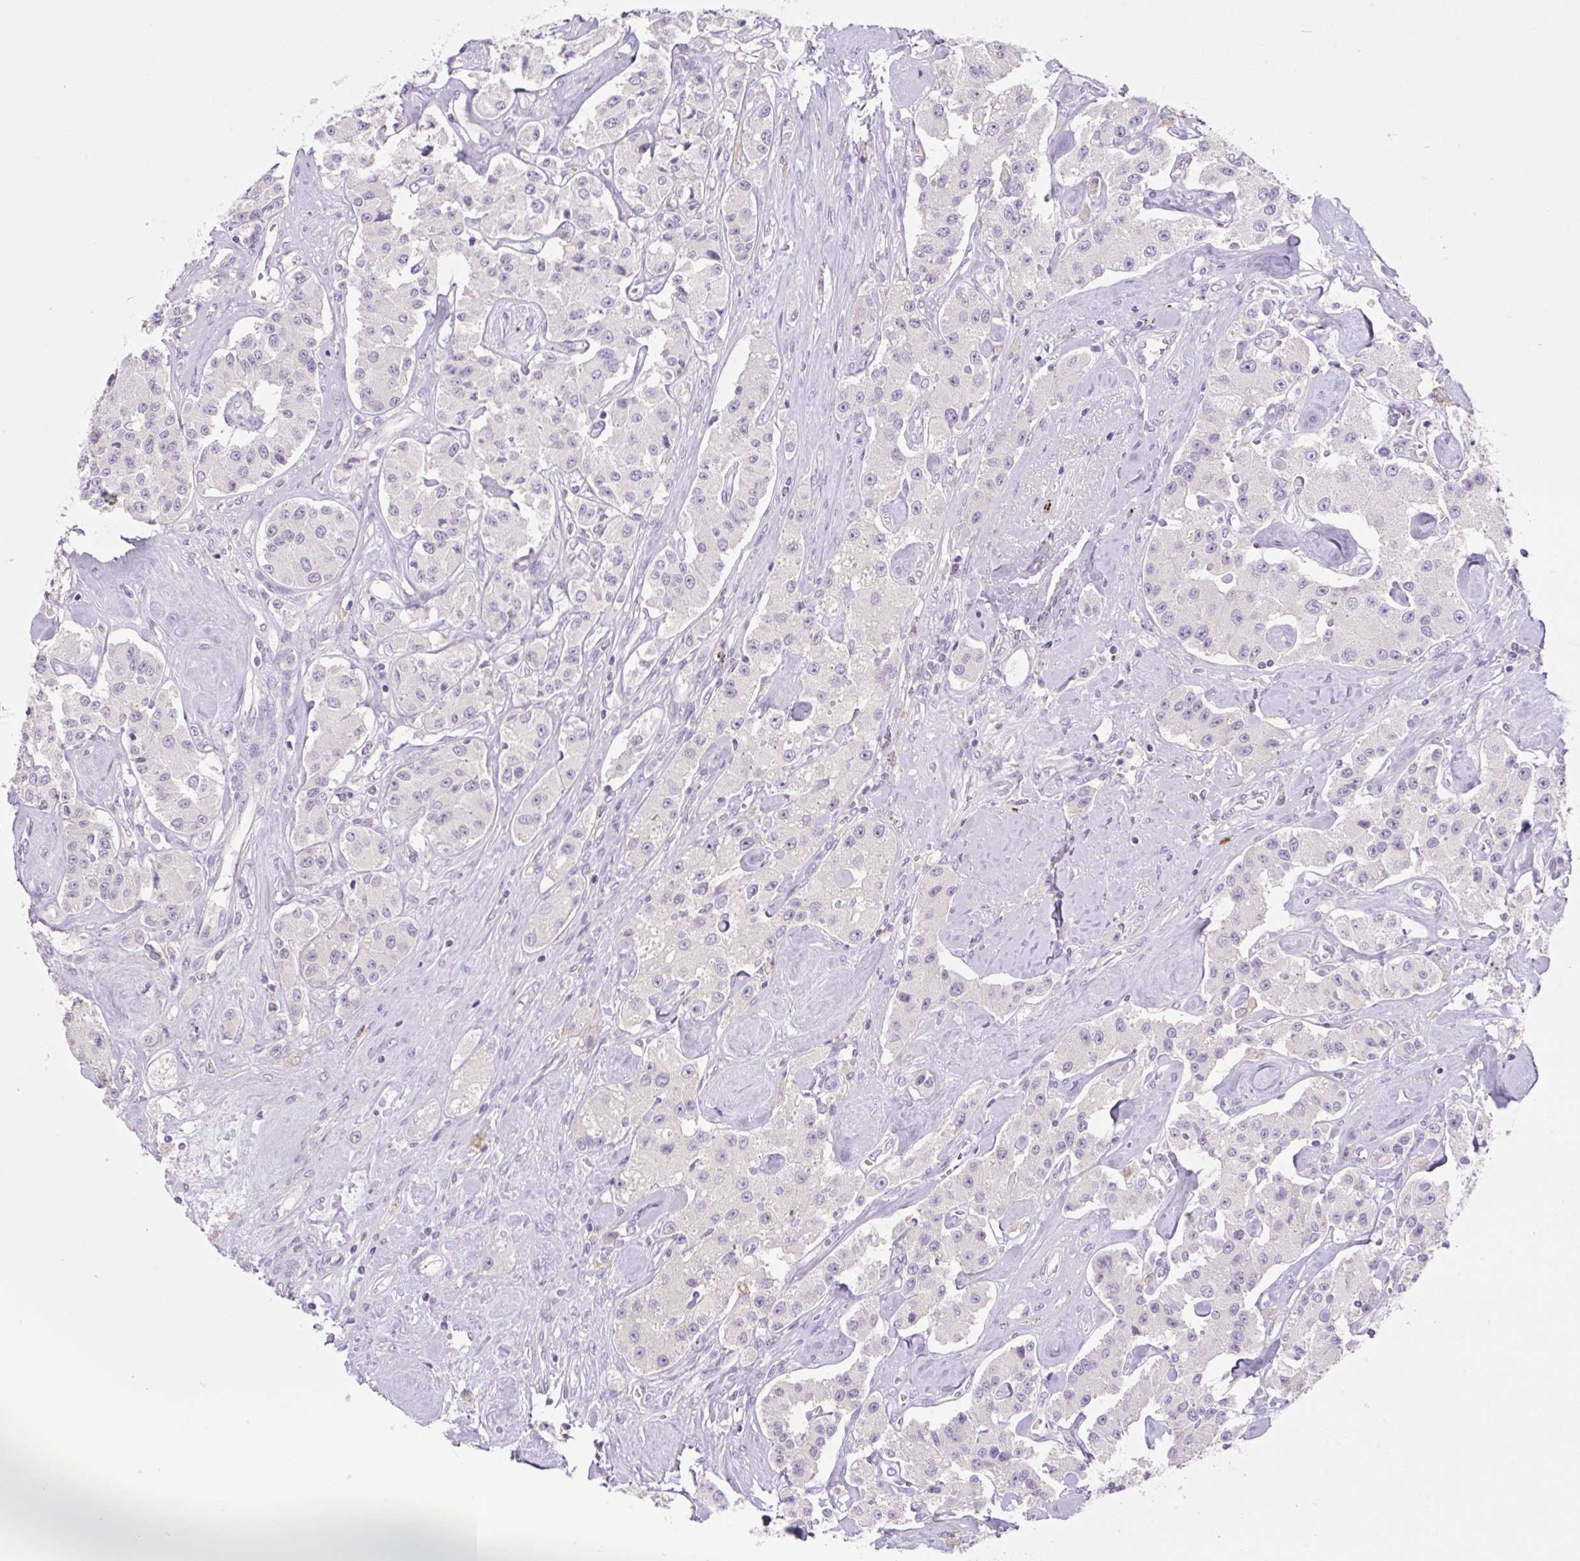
{"staining": {"intensity": "negative", "quantity": "none", "location": "none"}, "tissue": "carcinoid", "cell_type": "Tumor cells", "image_type": "cancer", "snomed": [{"axis": "morphology", "description": "Carcinoid, malignant, NOS"}, {"axis": "topography", "description": "Pancreas"}], "caption": "The micrograph reveals no staining of tumor cells in carcinoid (malignant). Brightfield microscopy of IHC stained with DAB (brown) and hematoxylin (blue), captured at high magnification.", "gene": "TDRD15", "patient": {"sex": "male", "age": 41}}